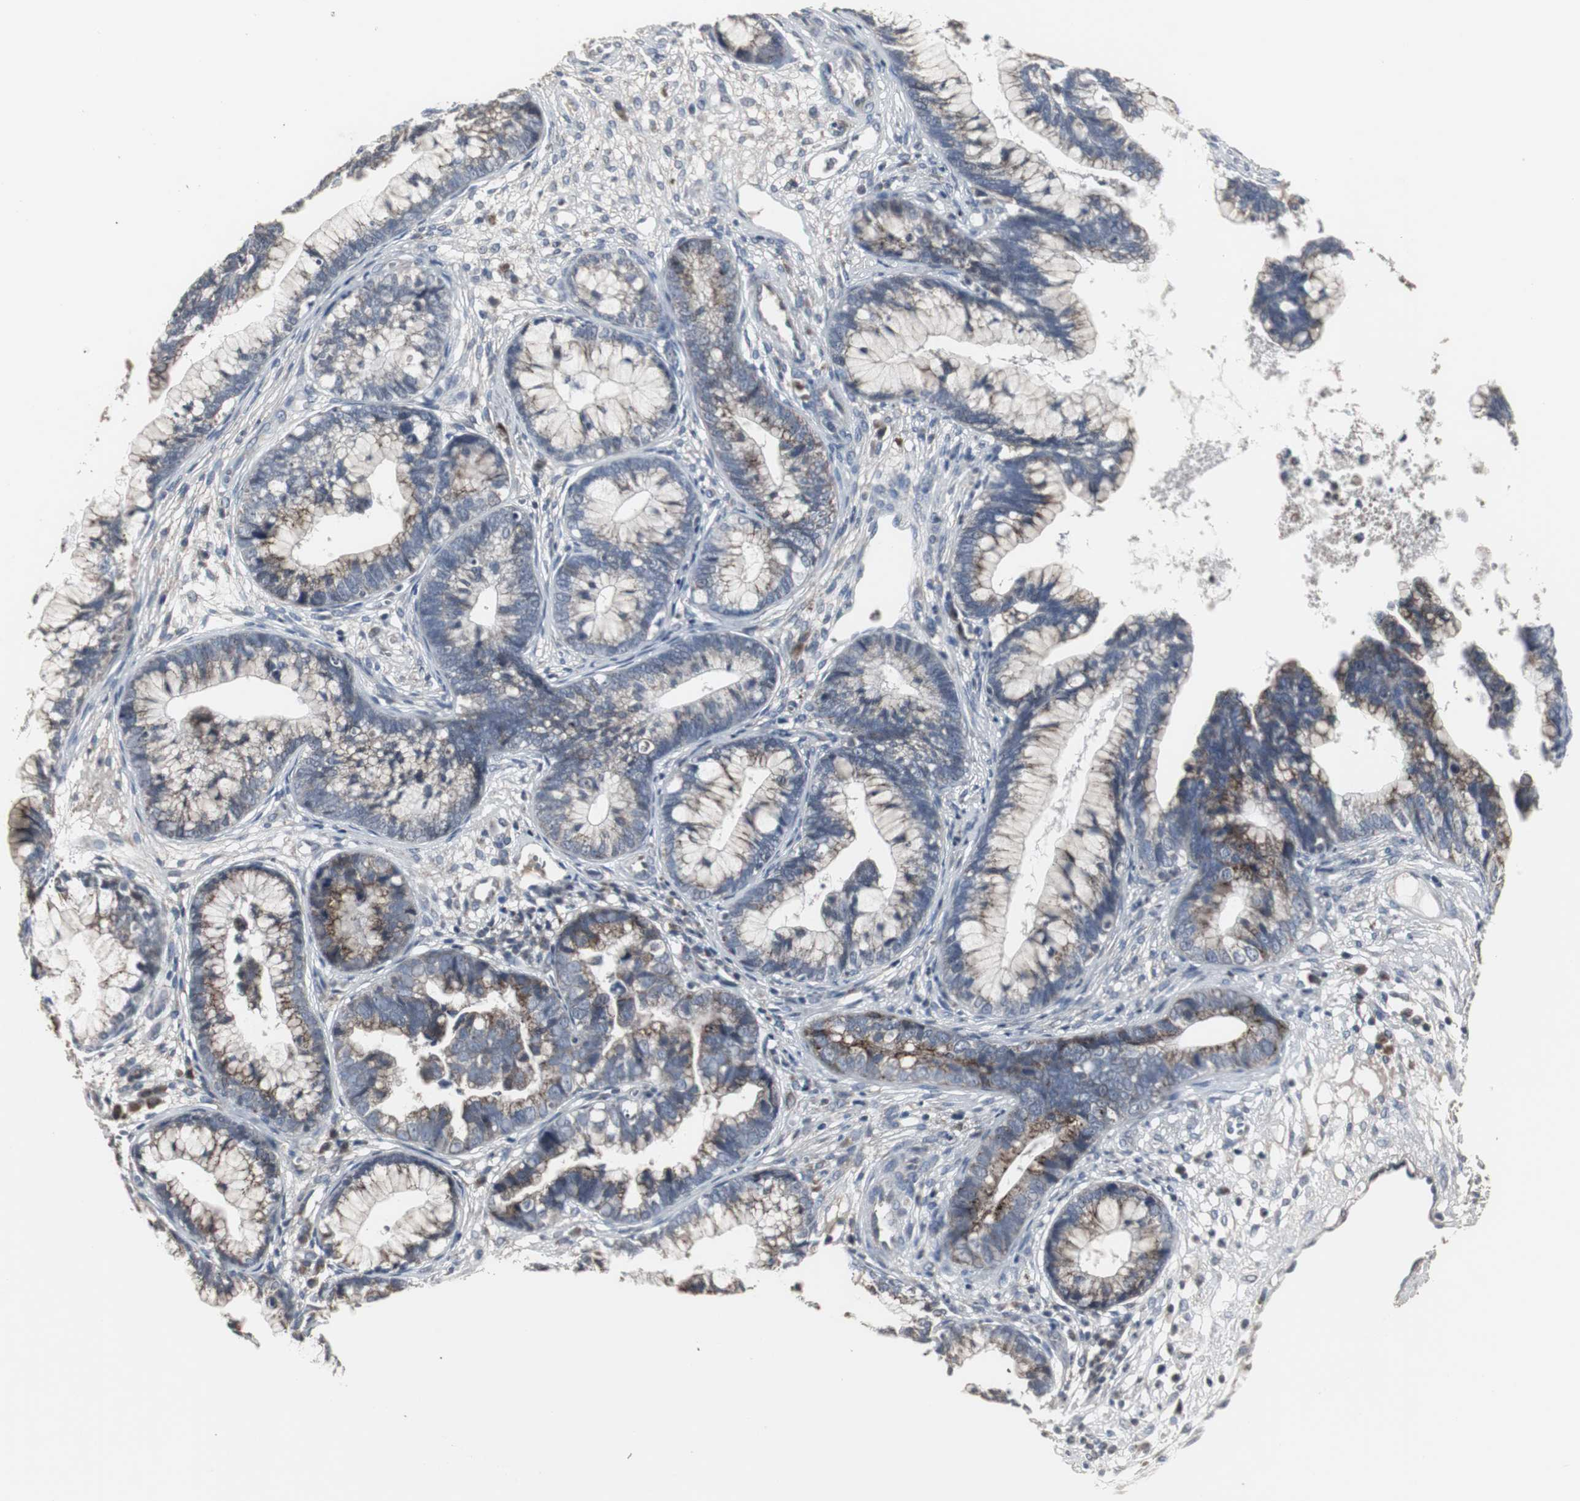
{"staining": {"intensity": "moderate", "quantity": "25%-75%", "location": "cytoplasmic/membranous"}, "tissue": "cervical cancer", "cell_type": "Tumor cells", "image_type": "cancer", "snomed": [{"axis": "morphology", "description": "Adenocarcinoma, NOS"}, {"axis": "topography", "description": "Cervix"}], "caption": "A brown stain highlights moderate cytoplasmic/membranous staining of a protein in human cervical cancer (adenocarcinoma) tumor cells. The protein is stained brown, and the nuclei are stained in blue (DAB (3,3'-diaminobenzidine) IHC with brightfield microscopy, high magnification).", "gene": "ACAA1", "patient": {"sex": "female", "age": 44}}